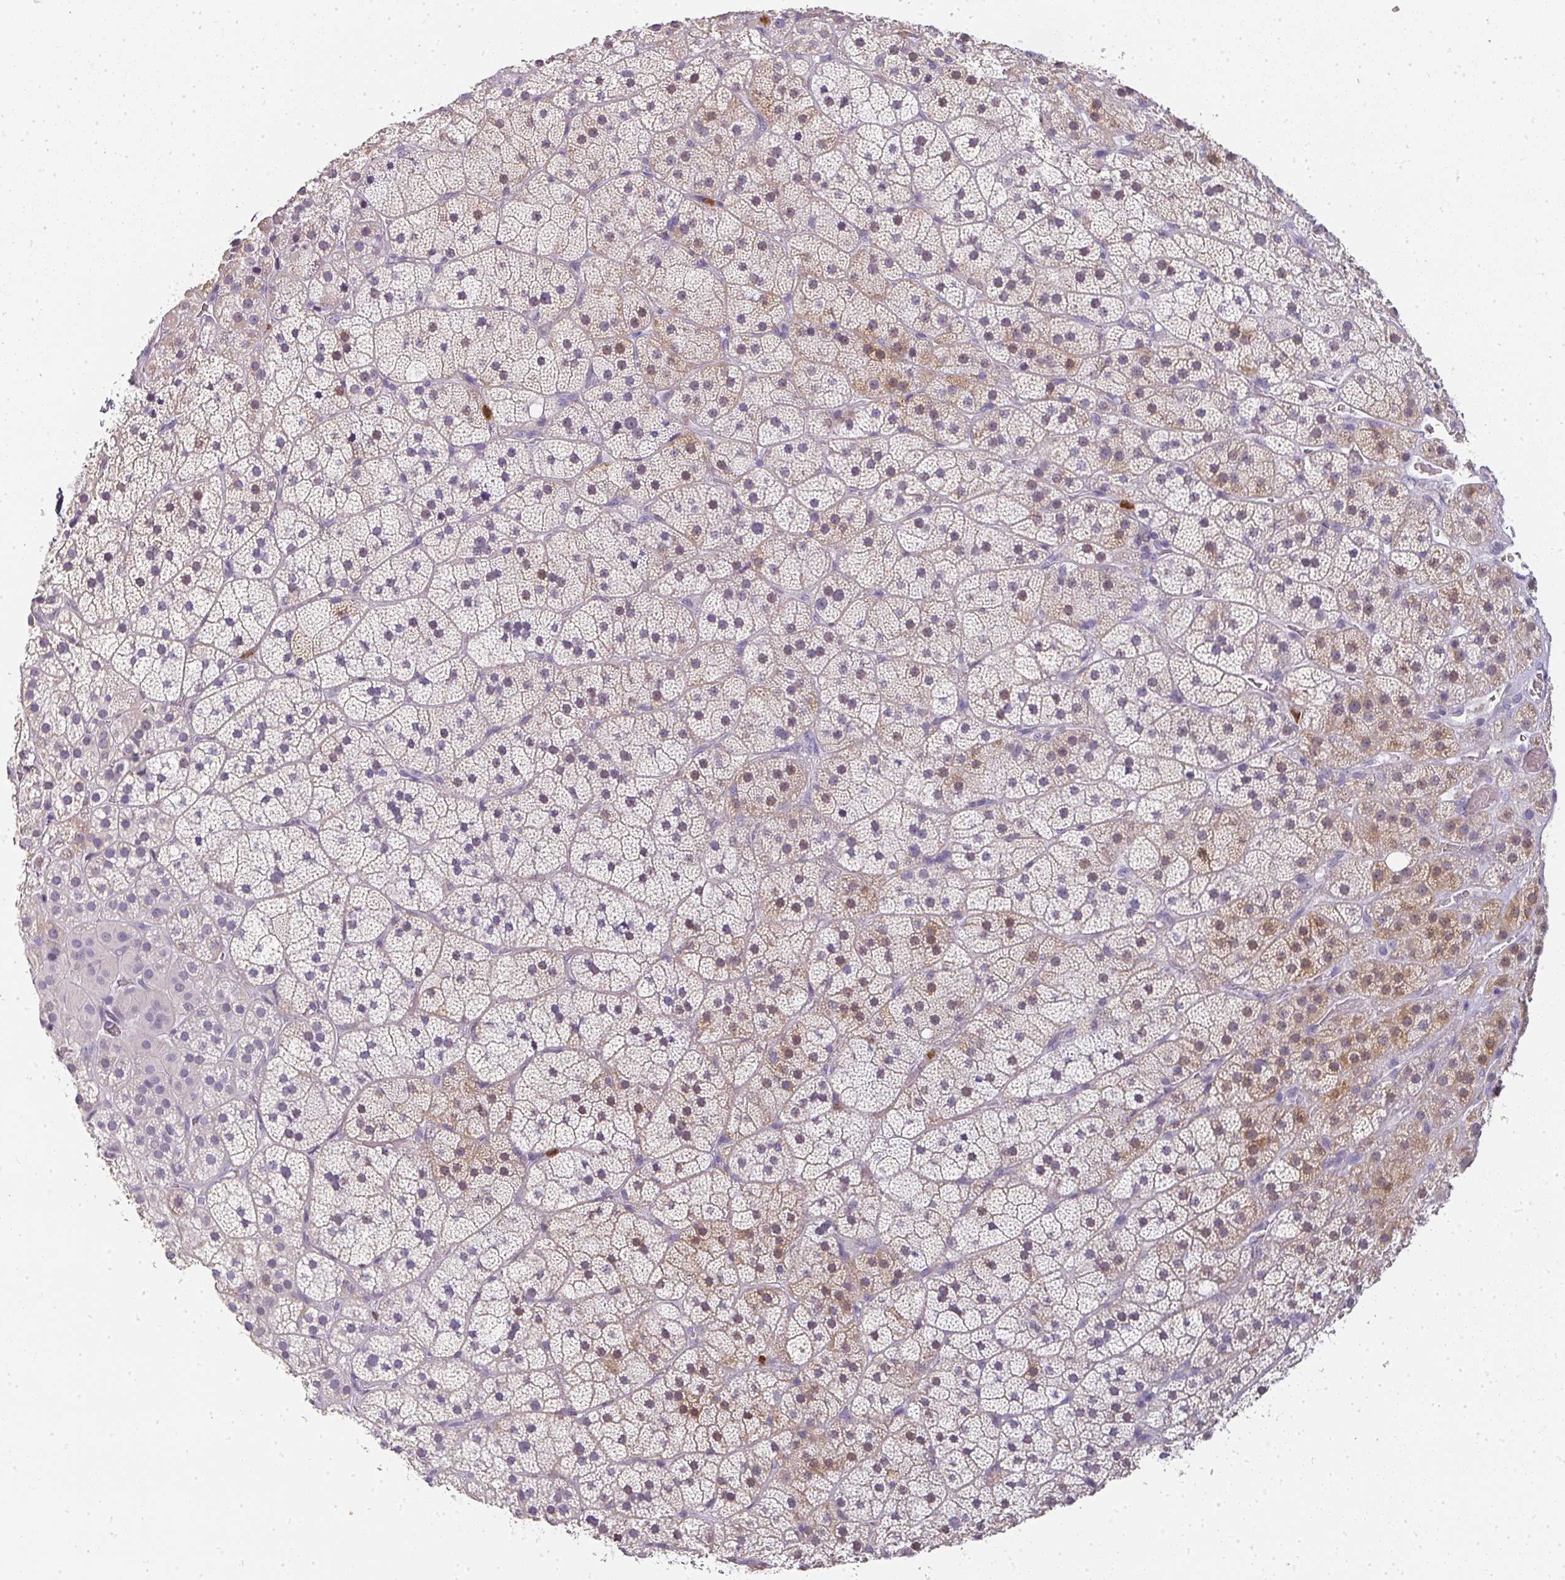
{"staining": {"intensity": "moderate", "quantity": "<25%", "location": "cytoplasmic/membranous,nuclear"}, "tissue": "adrenal gland", "cell_type": "Glandular cells", "image_type": "normal", "snomed": [{"axis": "morphology", "description": "Normal tissue, NOS"}, {"axis": "topography", "description": "Adrenal gland"}], "caption": "Protein expression by IHC displays moderate cytoplasmic/membranous,nuclear staining in about <25% of glandular cells in unremarkable adrenal gland.", "gene": "CAMP", "patient": {"sex": "male", "age": 57}}